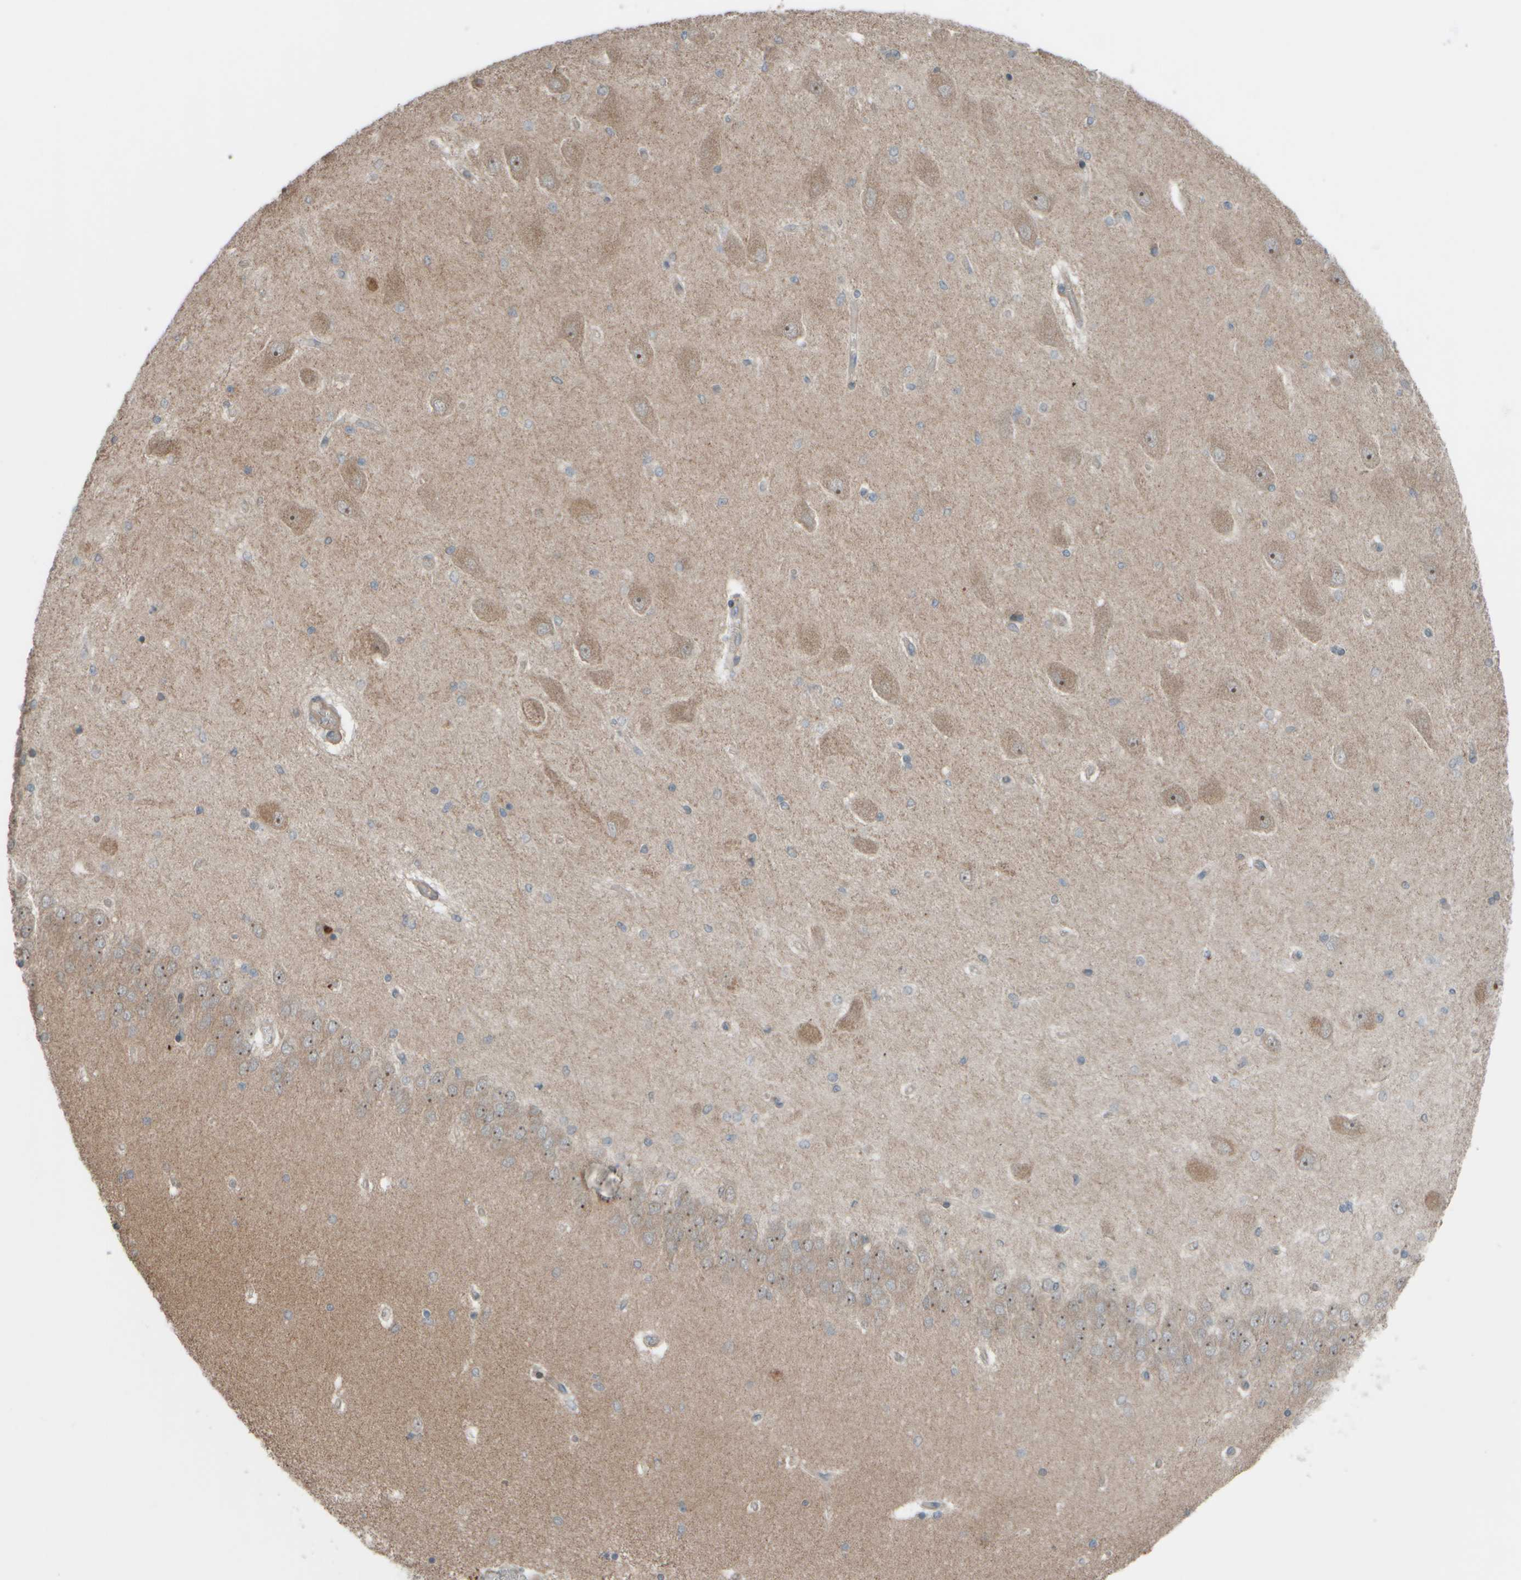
{"staining": {"intensity": "weak", "quantity": "<25%", "location": "cytoplasmic/membranous"}, "tissue": "hippocampus", "cell_type": "Glial cells", "image_type": "normal", "snomed": [{"axis": "morphology", "description": "Normal tissue, NOS"}, {"axis": "topography", "description": "Hippocampus"}], "caption": "Glial cells are negative for protein expression in normal human hippocampus.", "gene": "HGS", "patient": {"sex": "female", "age": 54}}